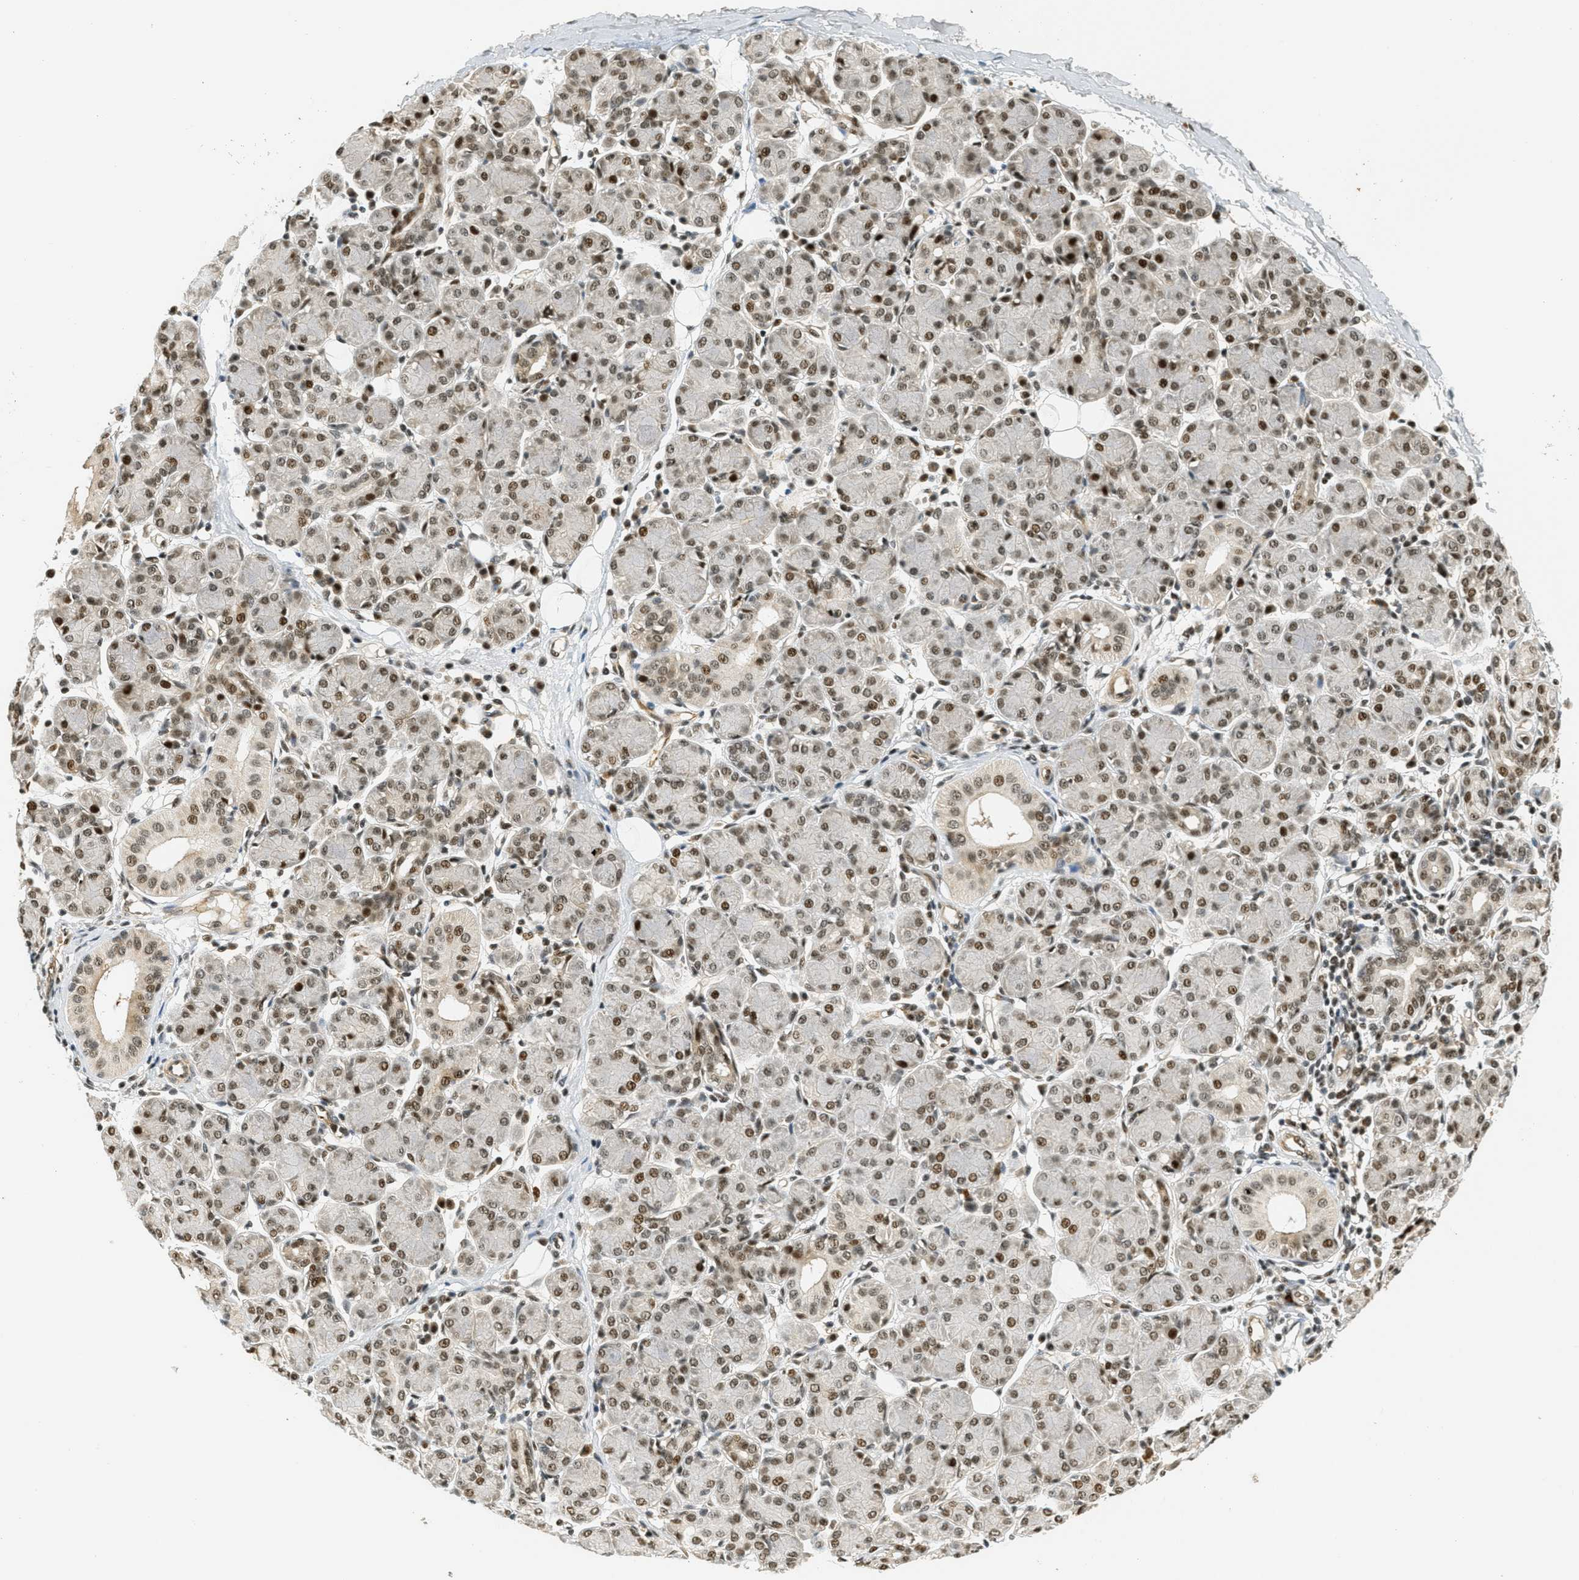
{"staining": {"intensity": "strong", "quantity": ">75%", "location": "nuclear"}, "tissue": "salivary gland", "cell_type": "Glandular cells", "image_type": "normal", "snomed": [{"axis": "morphology", "description": "Normal tissue, NOS"}, {"axis": "morphology", "description": "Inflammation, NOS"}, {"axis": "topography", "description": "Lymph node"}, {"axis": "topography", "description": "Salivary gland"}], "caption": "IHC staining of normal salivary gland, which exhibits high levels of strong nuclear staining in approximately >75% of glandular cells indicating strong nuclear protein positivity. The staining was performed using DAB (brown) for protein detection and nuclei were counterstained in hematoxylin (blue).", "gene": "FOXM1", "patient": {"sex": "male", "age": 3}}